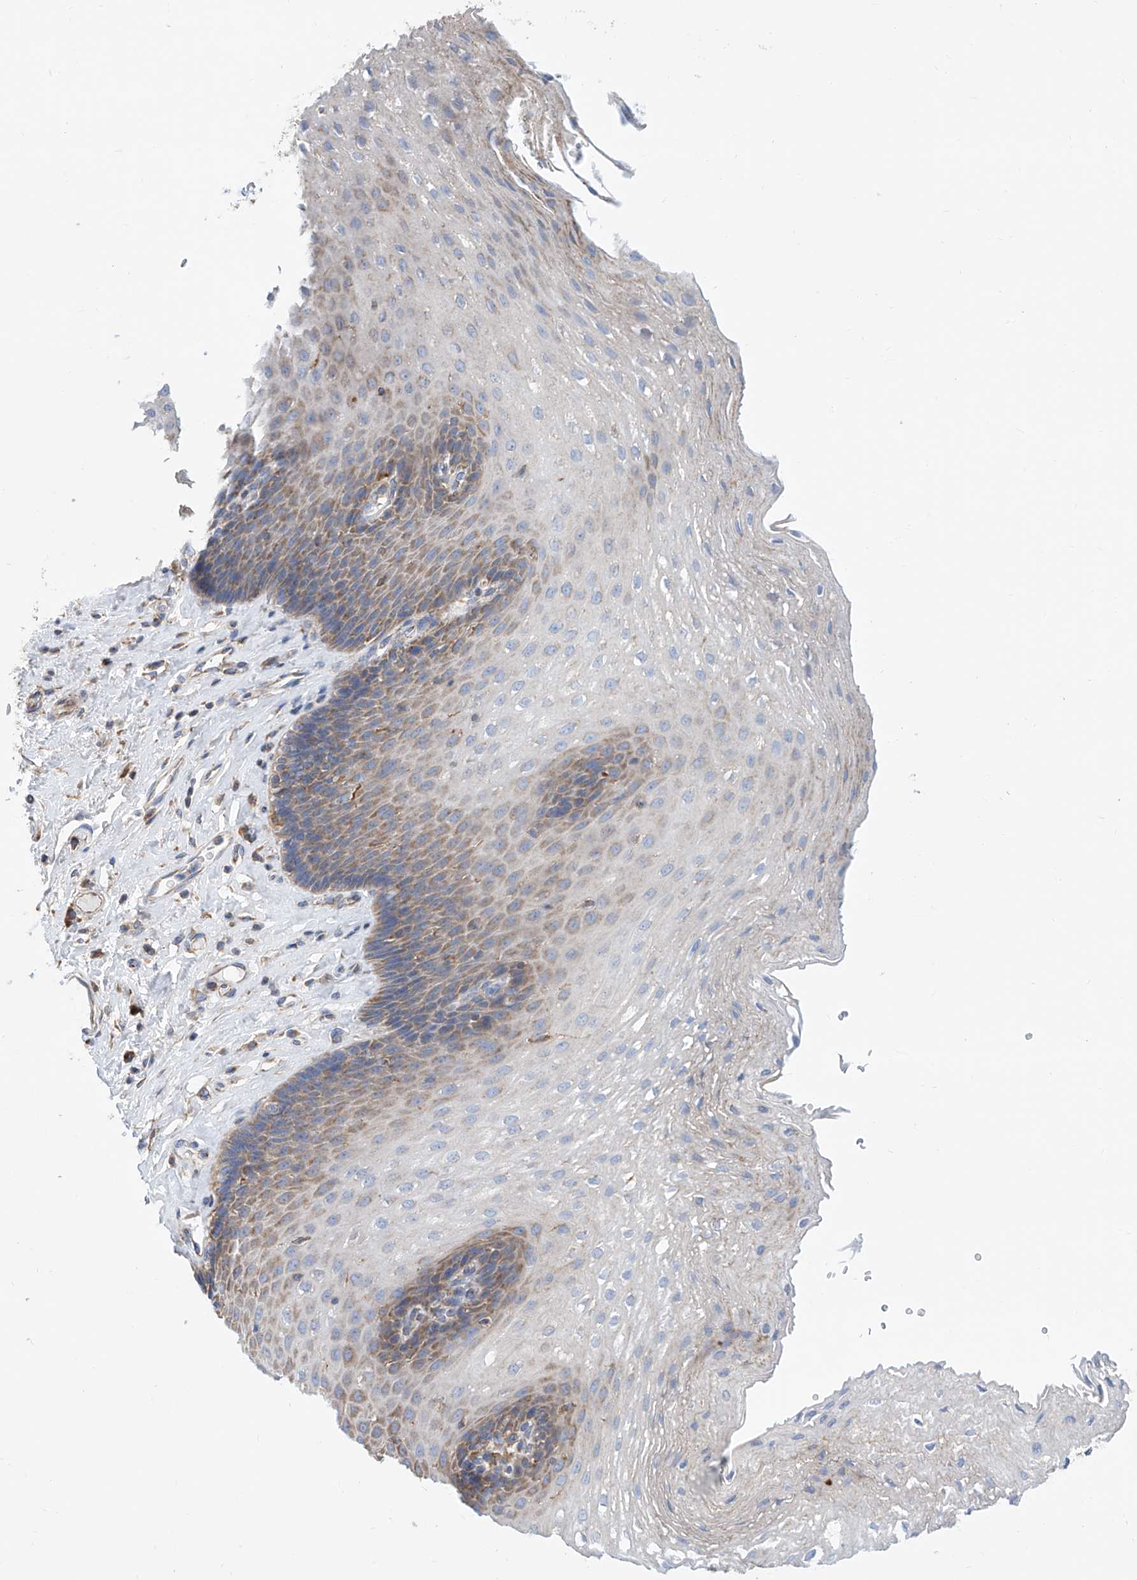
{"staining": {"intensity": "weak", "quantity": "25%-75%", "location": "cytoplasmic/membranous"}, "tissue": "esophagus", "cell_type": "Squamous epithelial cells", "image_type": "normal", "snomed": [{"axis": "morphology", "description": "Normal tissue, NOS"}, {"axis": "topography", "description": "Esophagus"}], "caption": "Esophagus stained for a protein (brown) reveals weak cytoplasmic/membranous positive expression in about 25%-75% of squamous epithelial cells.", "gene": "MAD2L1", "patient": {"sex": "female", "age": 66}}